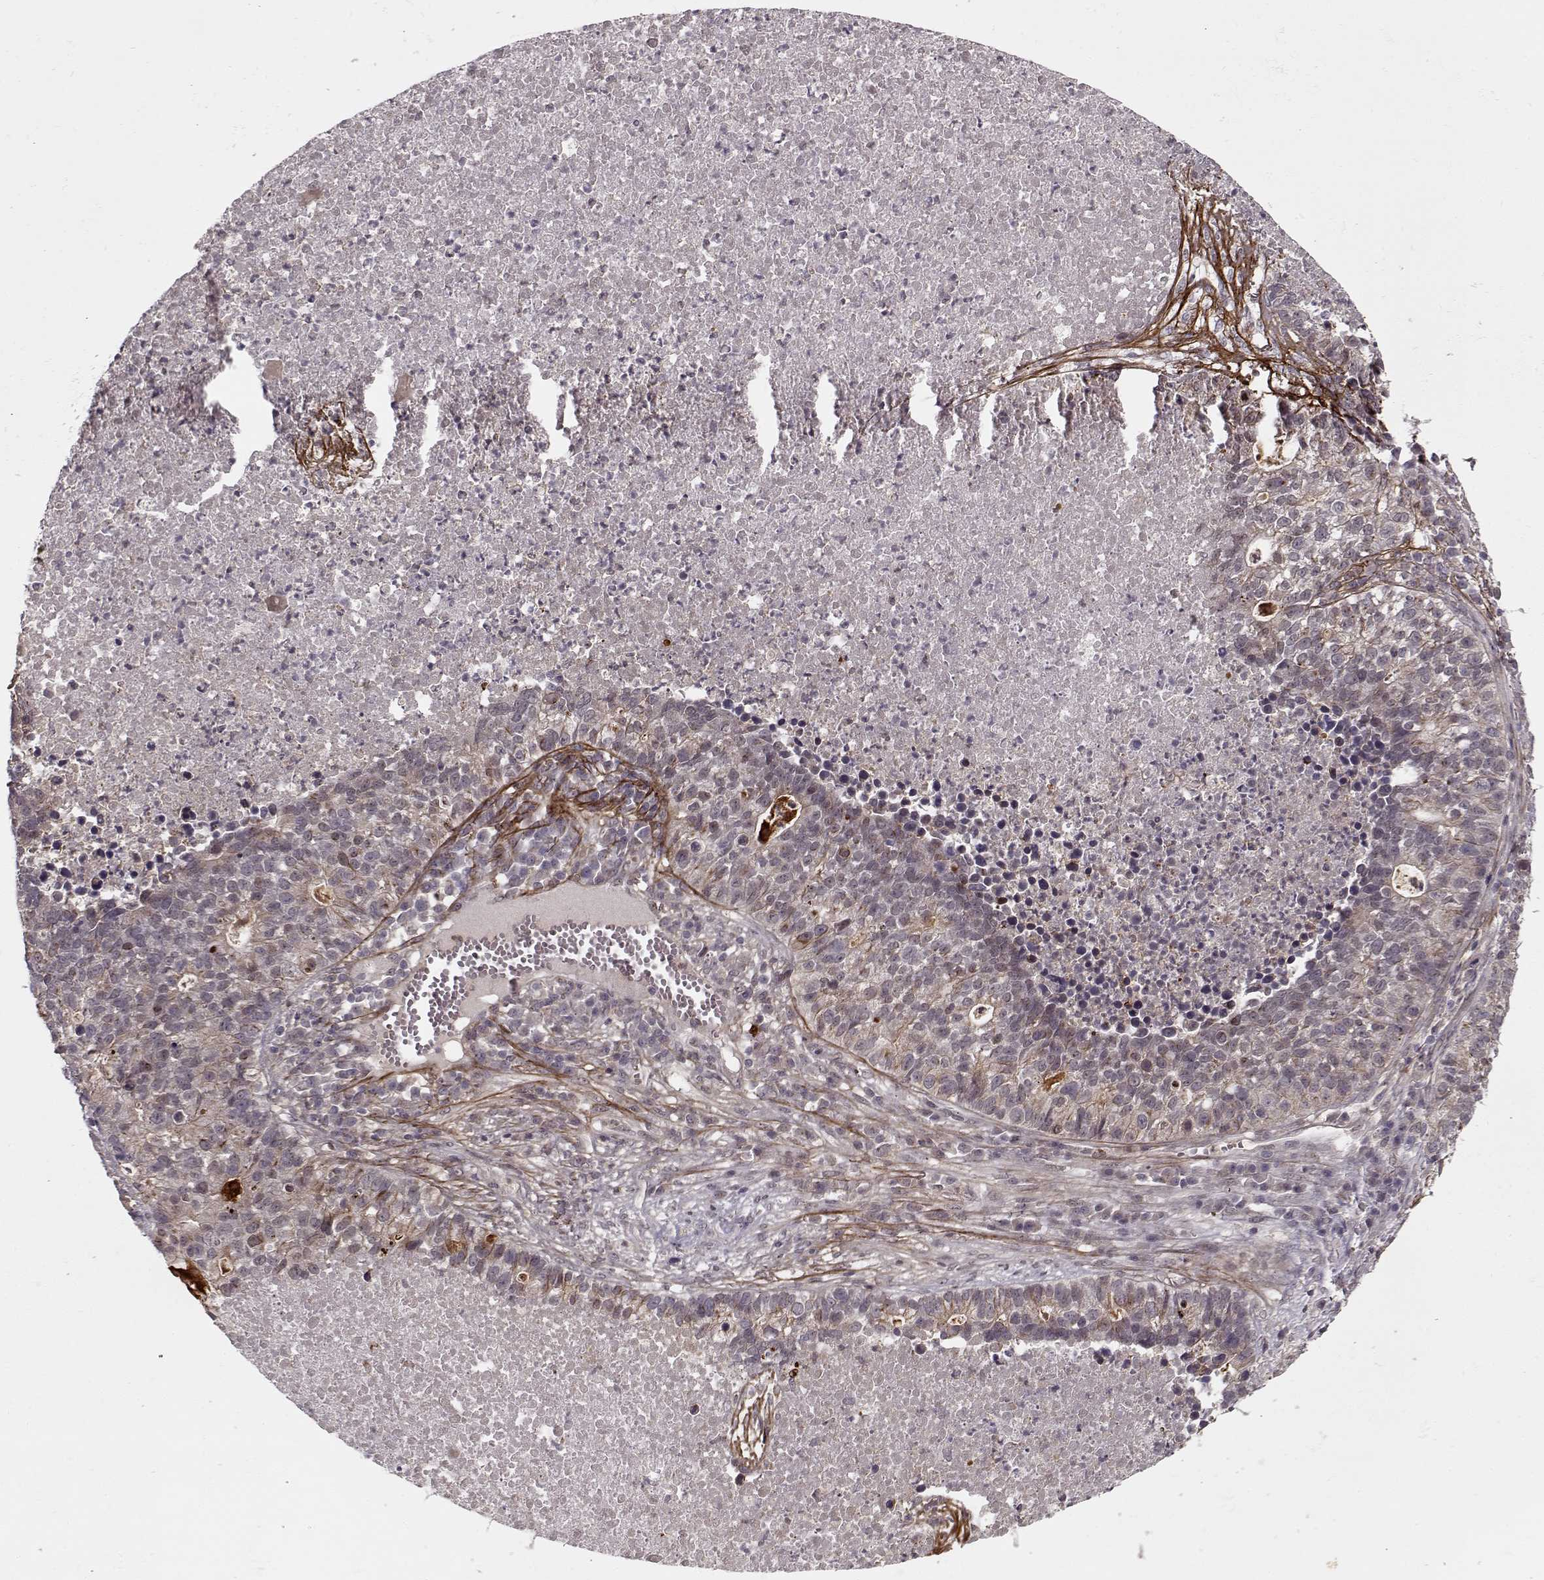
{"staining": {"intensity": "negative", "quantity": "none", "location": "none"}, "tissue": "lung cancer", "cell_type": "Tumor cells", "image_type": "cancer", "snomed": [{"axis": "morphology", "description": "Adenocarcinoma, NOS"}, {"axis": "topography", "description": "Lung"}], "caption": "This histopathology image is of lung cancer stained with immunohistochemistry to label a protein in brown with the nuclei are counter-stained blue. There is no positivity in tumor cells.", "gene": "DENND4B", "patient": {"sex": "male", "age": 57}}